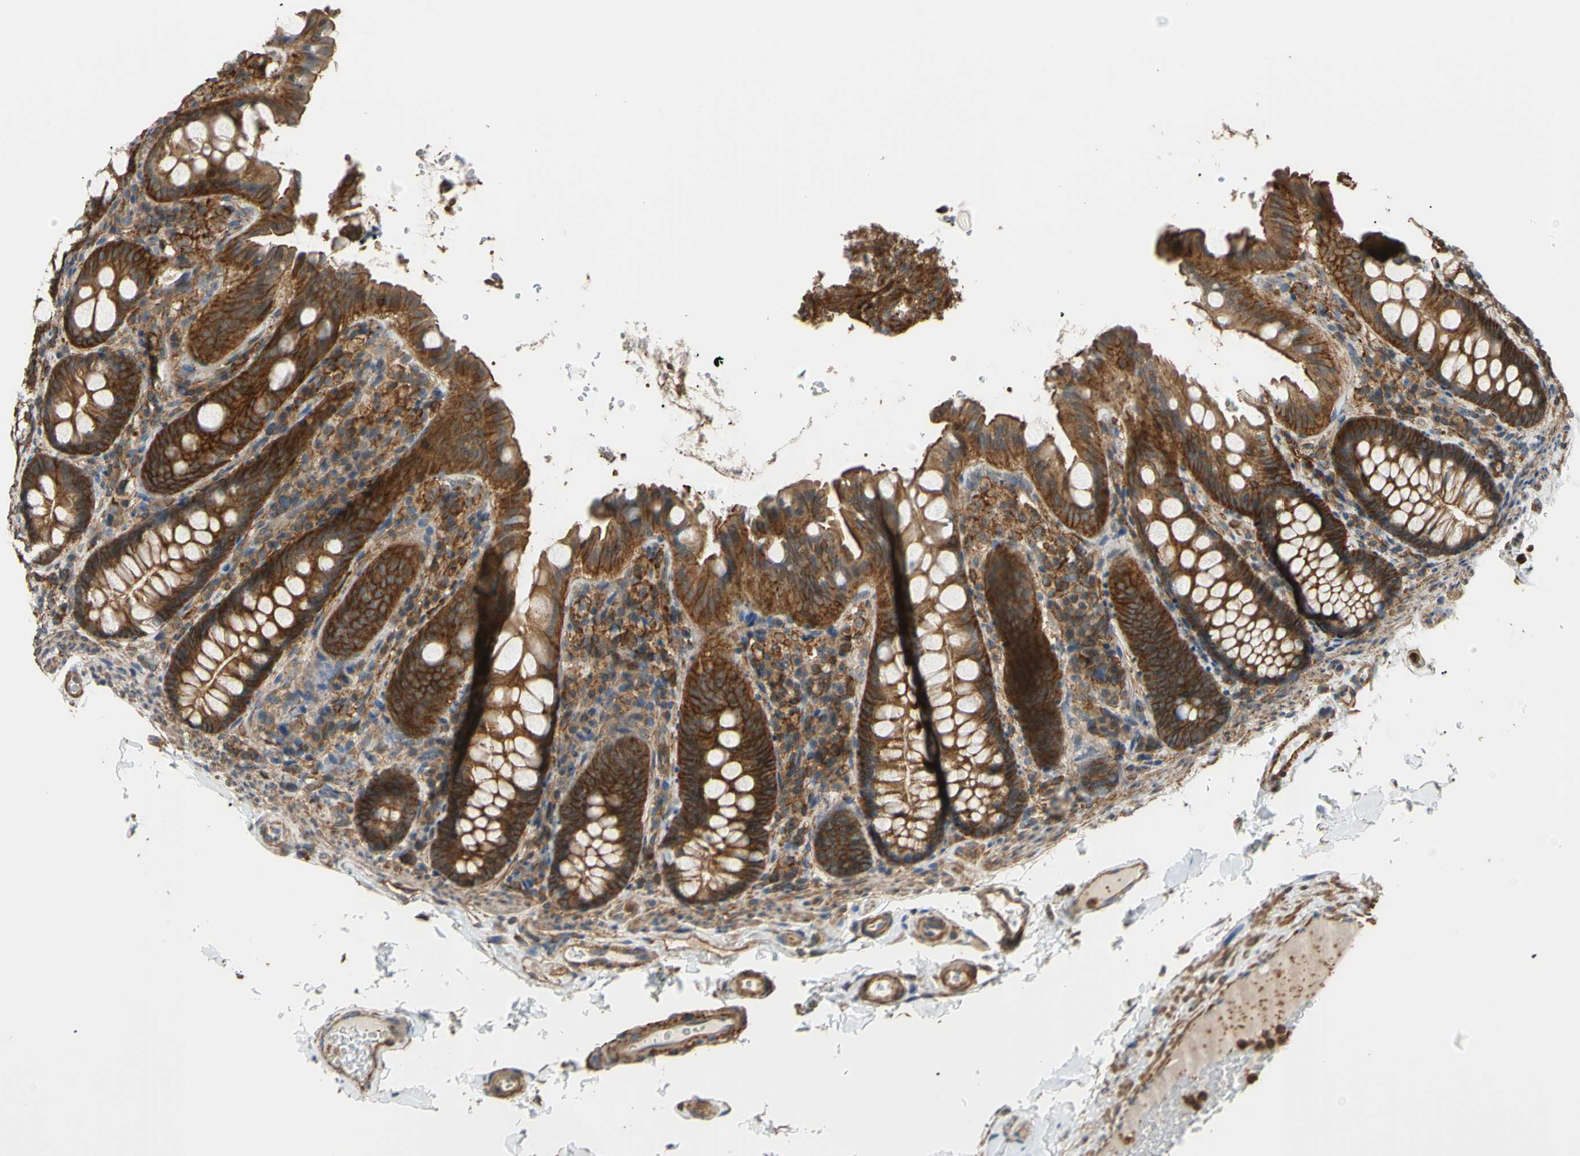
{"staining": {"intensity": "moderate", "quantity": ">75%", "location": "cytoplasmic/membranous"}, "tissue": "colon", "cell_type": "Endothelial cells", "image_type": "normal", "snomed": [{"axis": "morphology", "description": "Normal tissue, NOS"}, {"axis": "topography", "description": "Colon"}], "caption": "Colon stained with a brown dye exhibits moderate cytoplasmic/membranous positive positivity in approximately >75% of endothelial cells.", "gene": "ADD3", "patient": {"sex": "female", "age": 61}}